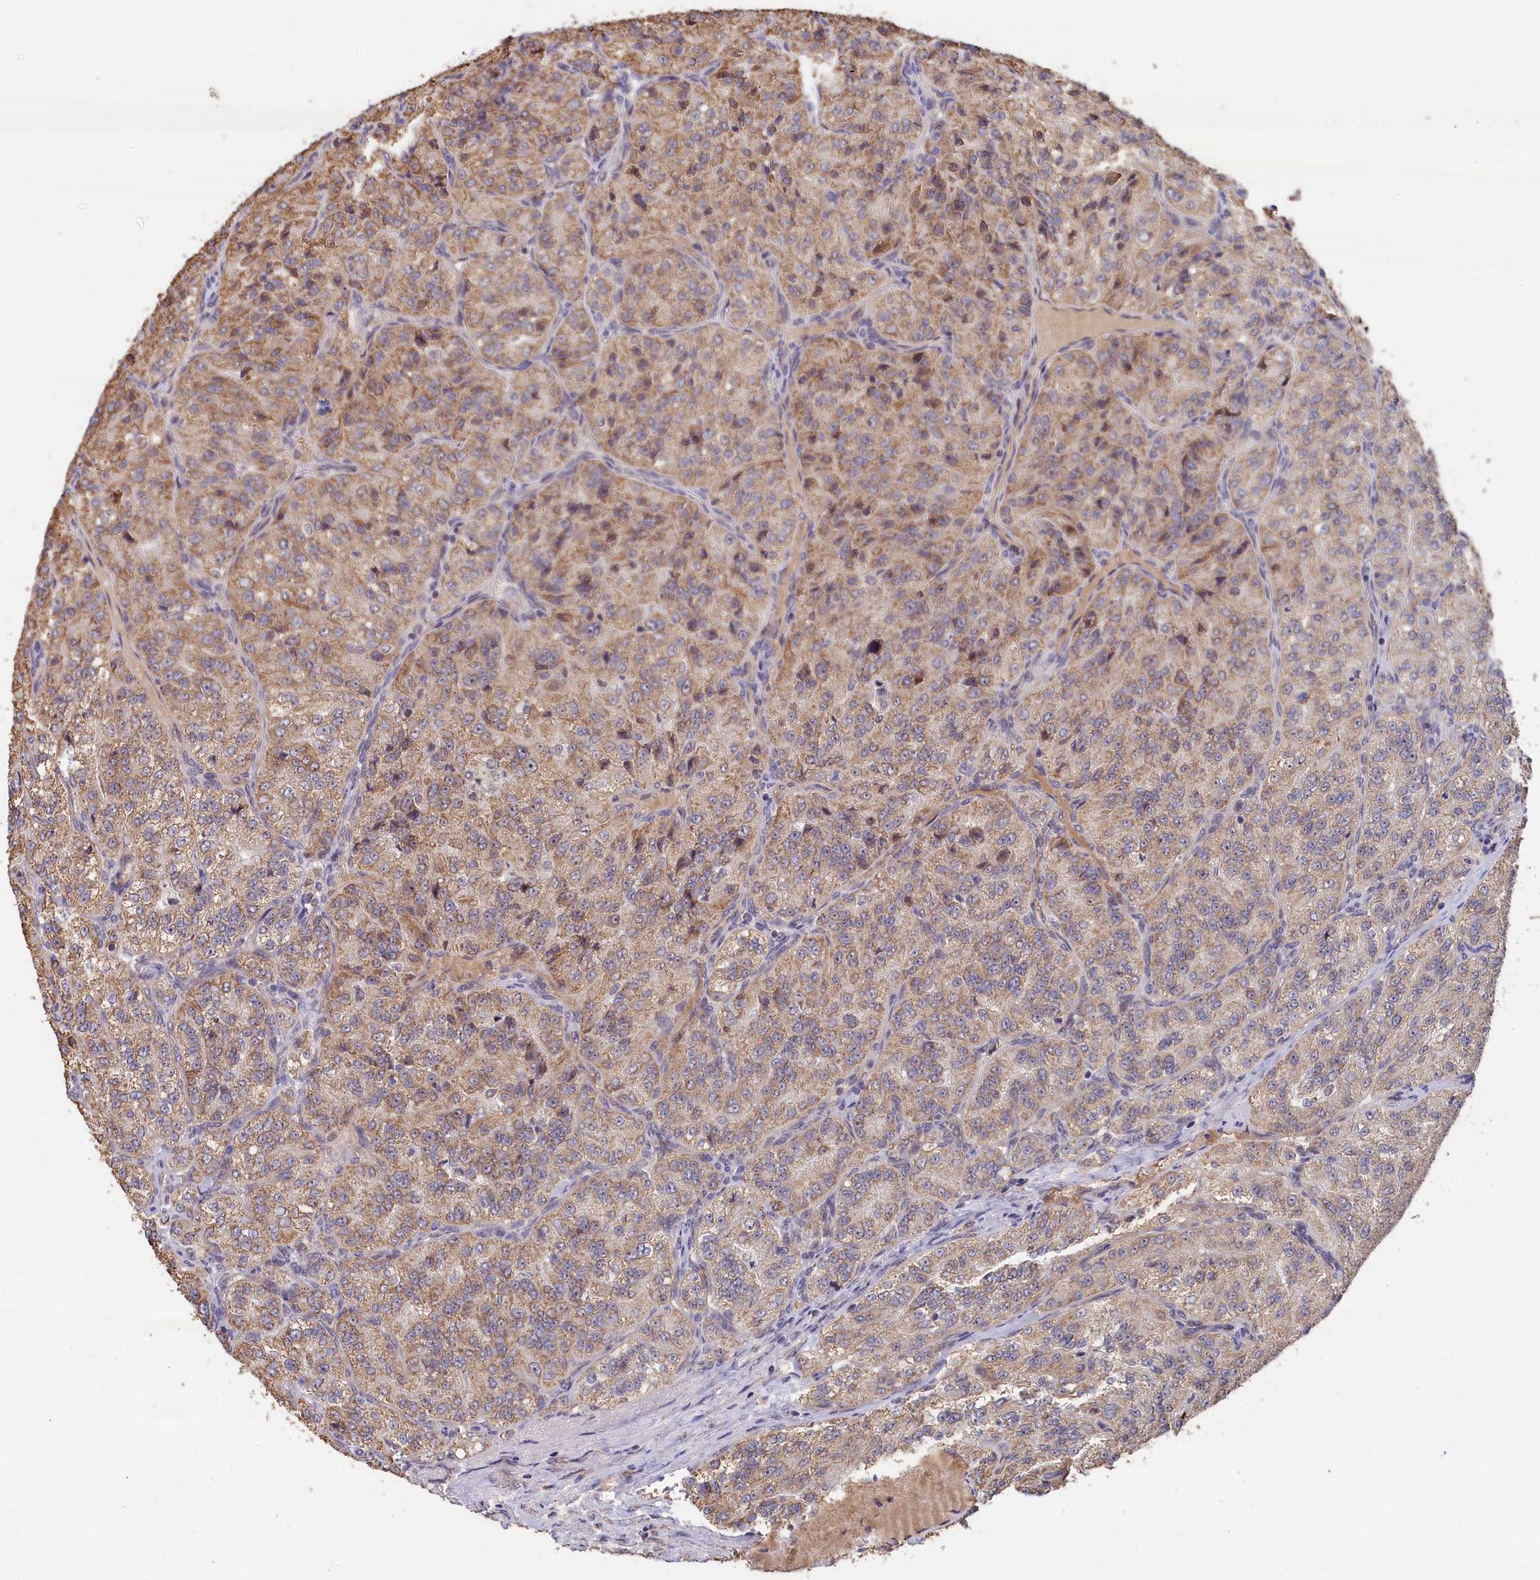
{"staining": {"intensity": "moderate", "quantity": ">75%", "location": "cytoplasmic/membranous"}, "tissue": "renal cancer", "cell_type": "Tumor cells", "image_type": "cancer", "snomed": [{"axis": "morphology", "description": "Adenocarcinoma, NOS"}, {"axis": "topography", "description": "Kidney"}], "caption": "Human adenocarcinoma (renal) stained with a brown dye exhibits moderate cytoplasmic/membranous positive positivity in approximately >75% of tumor cells.", "gene": "ZNF816", "patient": {"sex": "female", "age": 63}}